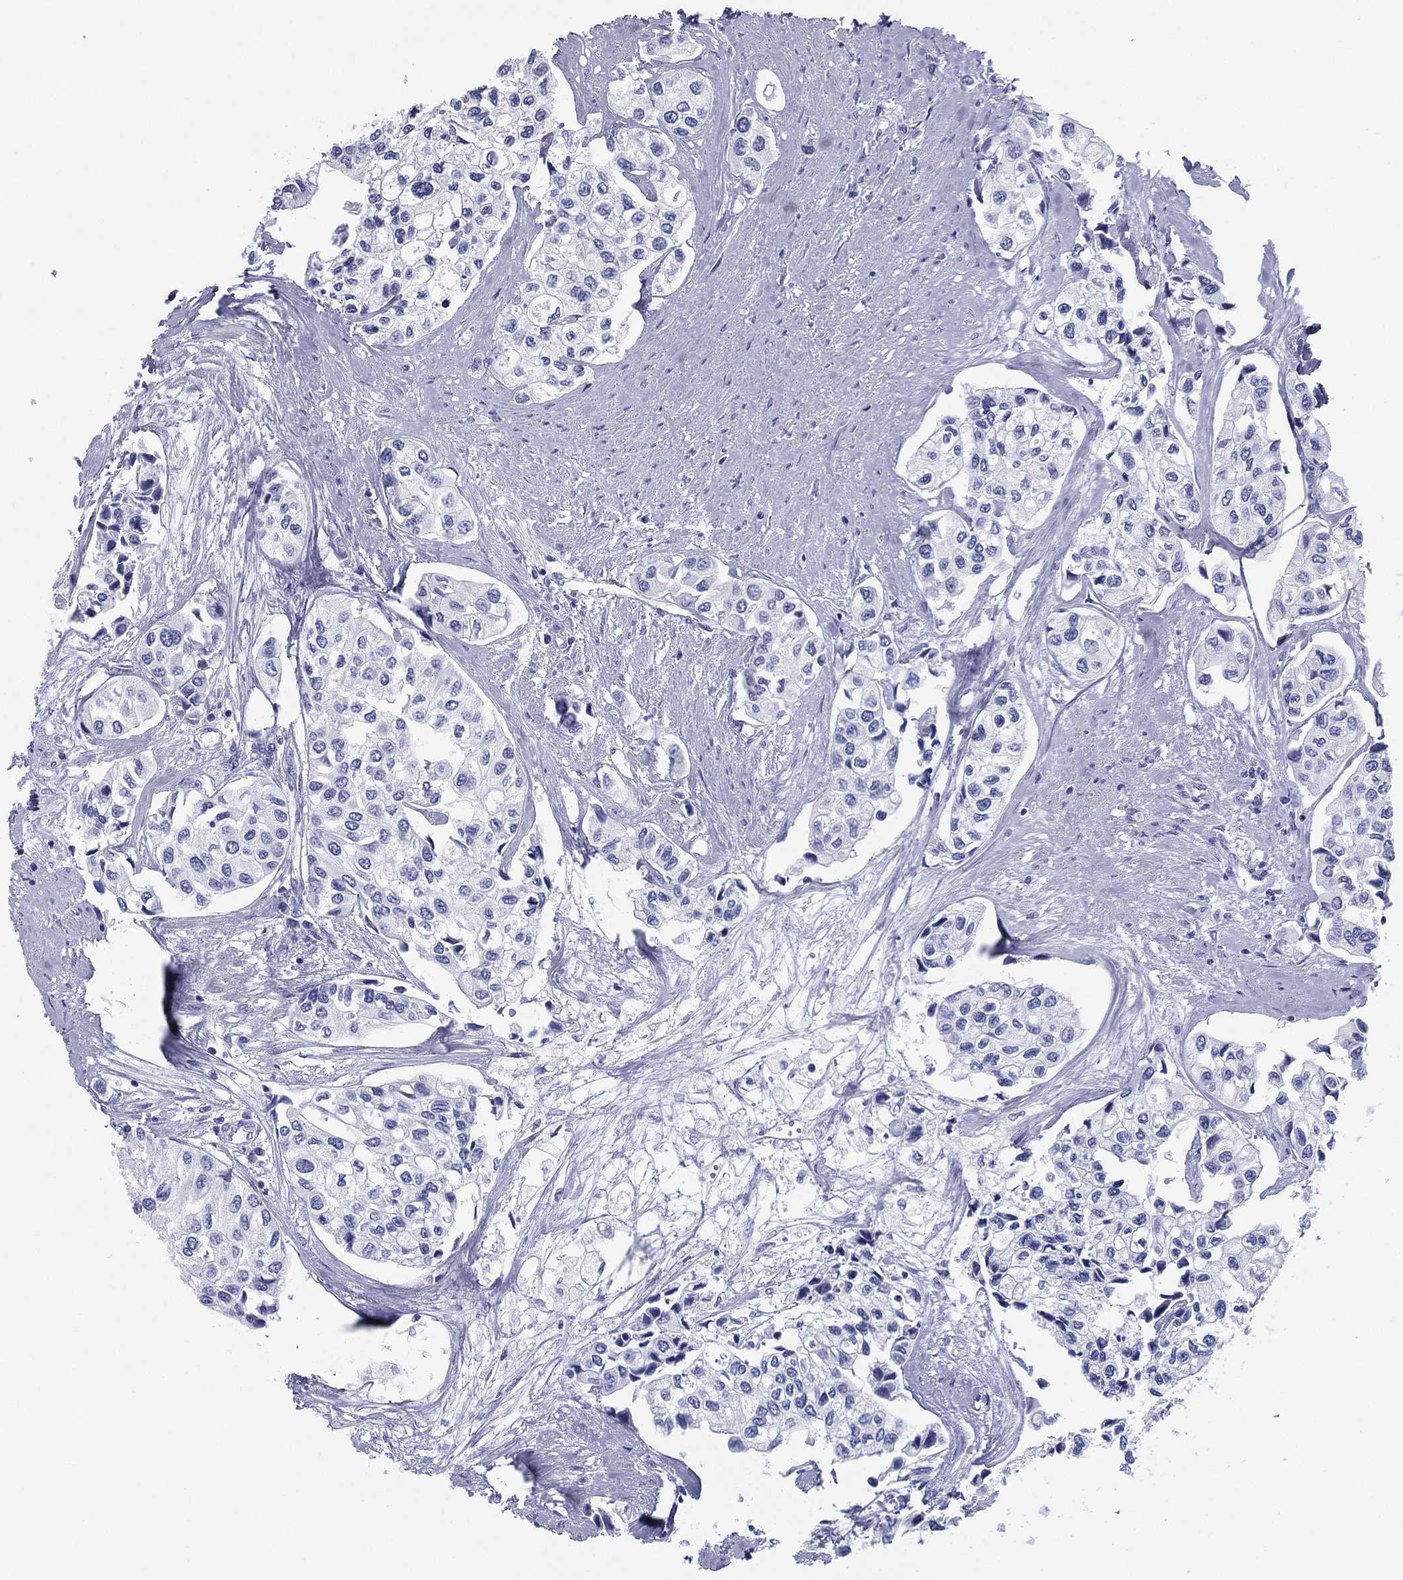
{"staining": {"intensity": "negative", "quantity": "none", "location": "none"}, "tissue": "urothelial cancer", "cell_type": "Tumor cells", "image_type": "cancer", "snomed": [{"axis": "morphology", "description": "Urothelial carcinoma, High grade"}, {"axis": "topography", "description": "Urinary bladder"}], "caption": "High power microscopy image of an immunohistochemistry image of urothelial cancer, revealing no significant positivity in tumor cells.", "gene": "RSPH4A", "patient": {"sex": "male", "age": 73}}